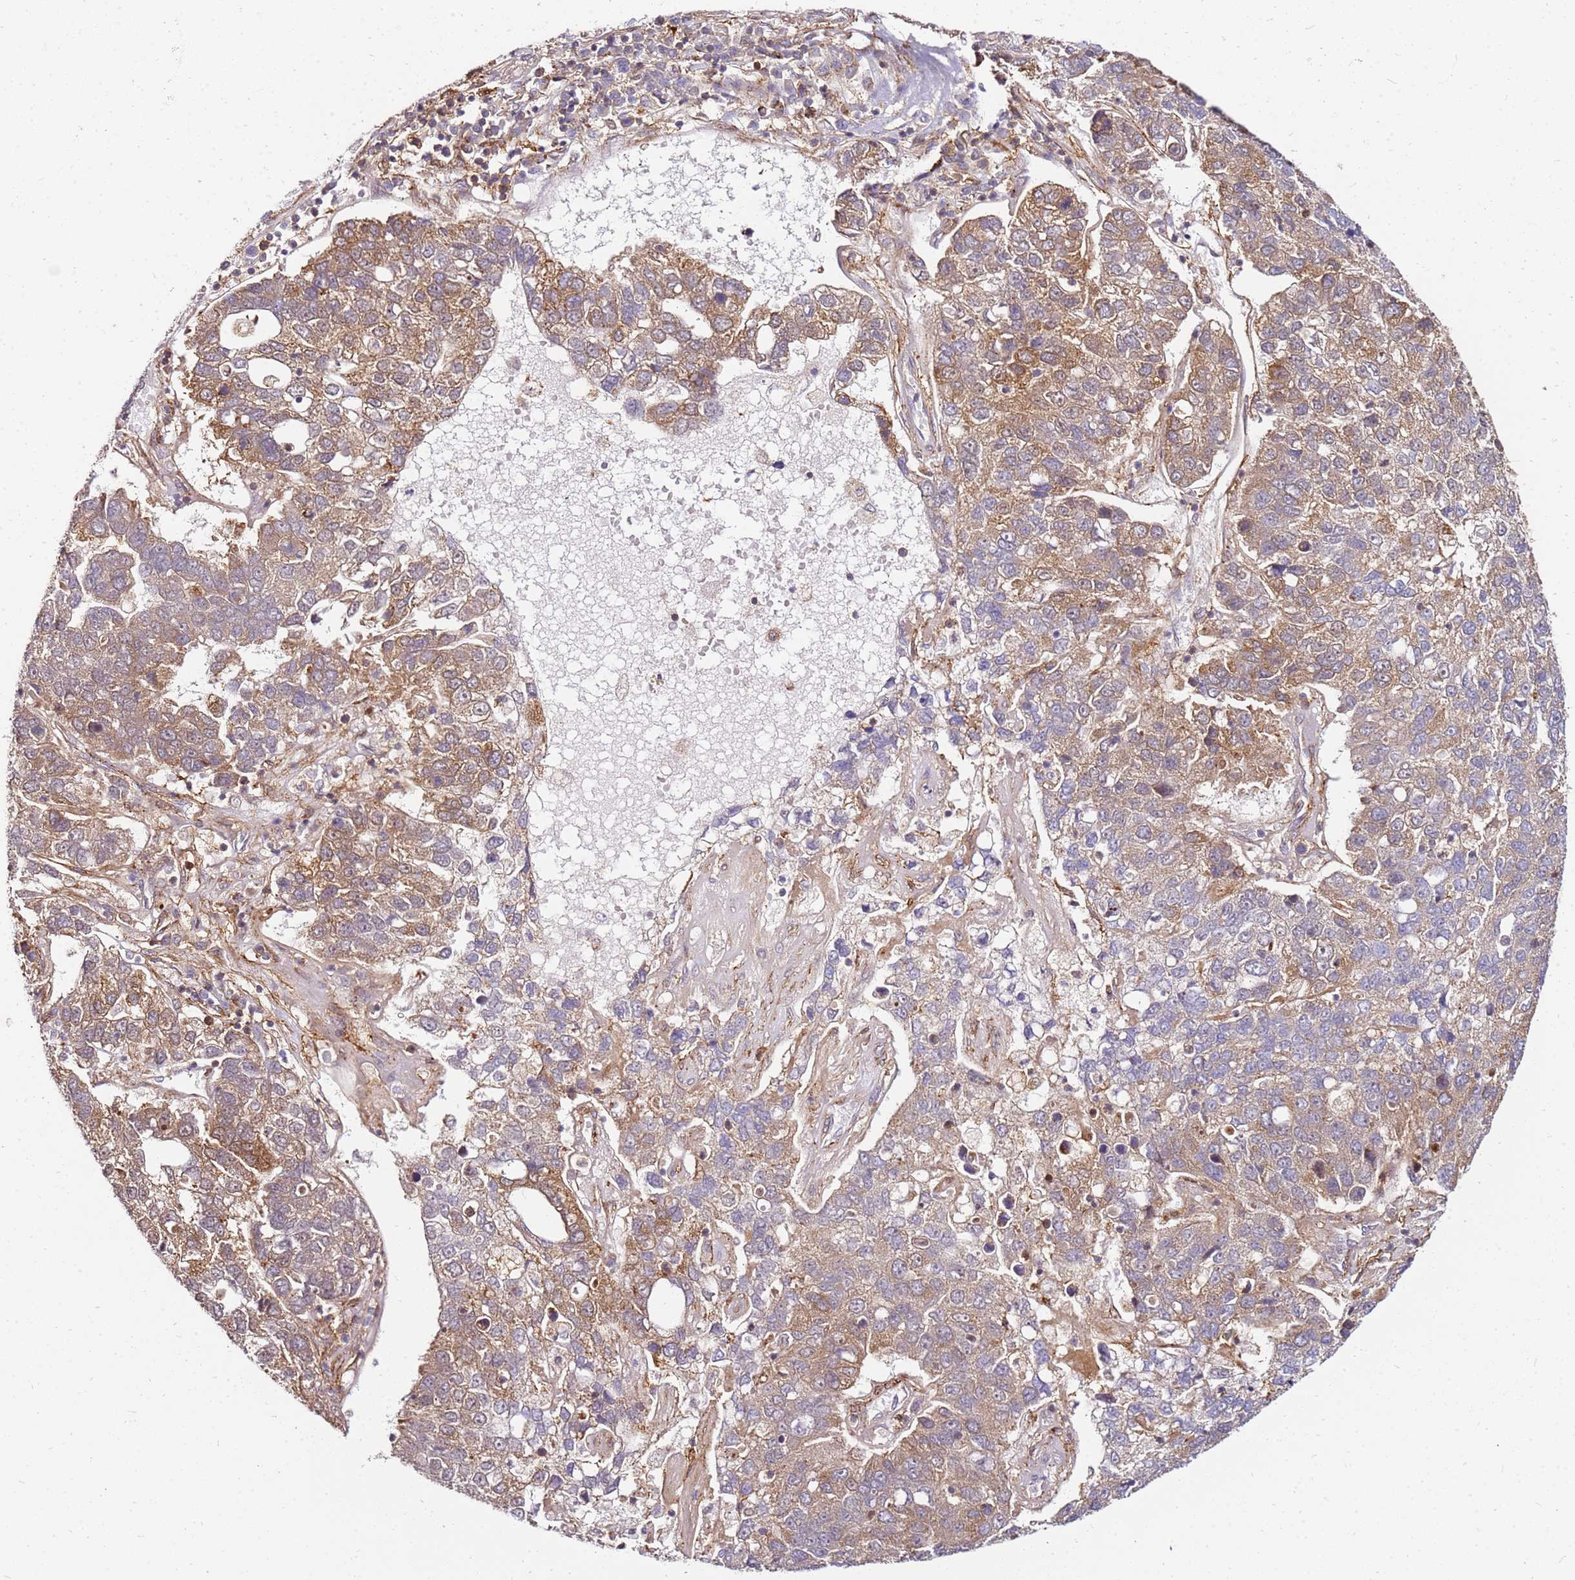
{"staining": {"intensity": "moderate", "quantity": "25%-75%", "location": "cytoplasmic/membranous"}, "tissue": "pancreatic cancer", "cell_type": "Tumor cells", "image_type": "cancer", "snomed": [{"axis": "morphology", "description": "Adenocarcinoma, NOS"}, {"axis": "topography", "description": "Pancreas"}], "caption": "The micrograph demonstrates staining of pancreatic cancer, revealing moderate cytoplasmic/membranous protein staining (brown color) within tumor cells.", "gene": "PIH1D1", "patient": {"sex": "female", "age": 61}}